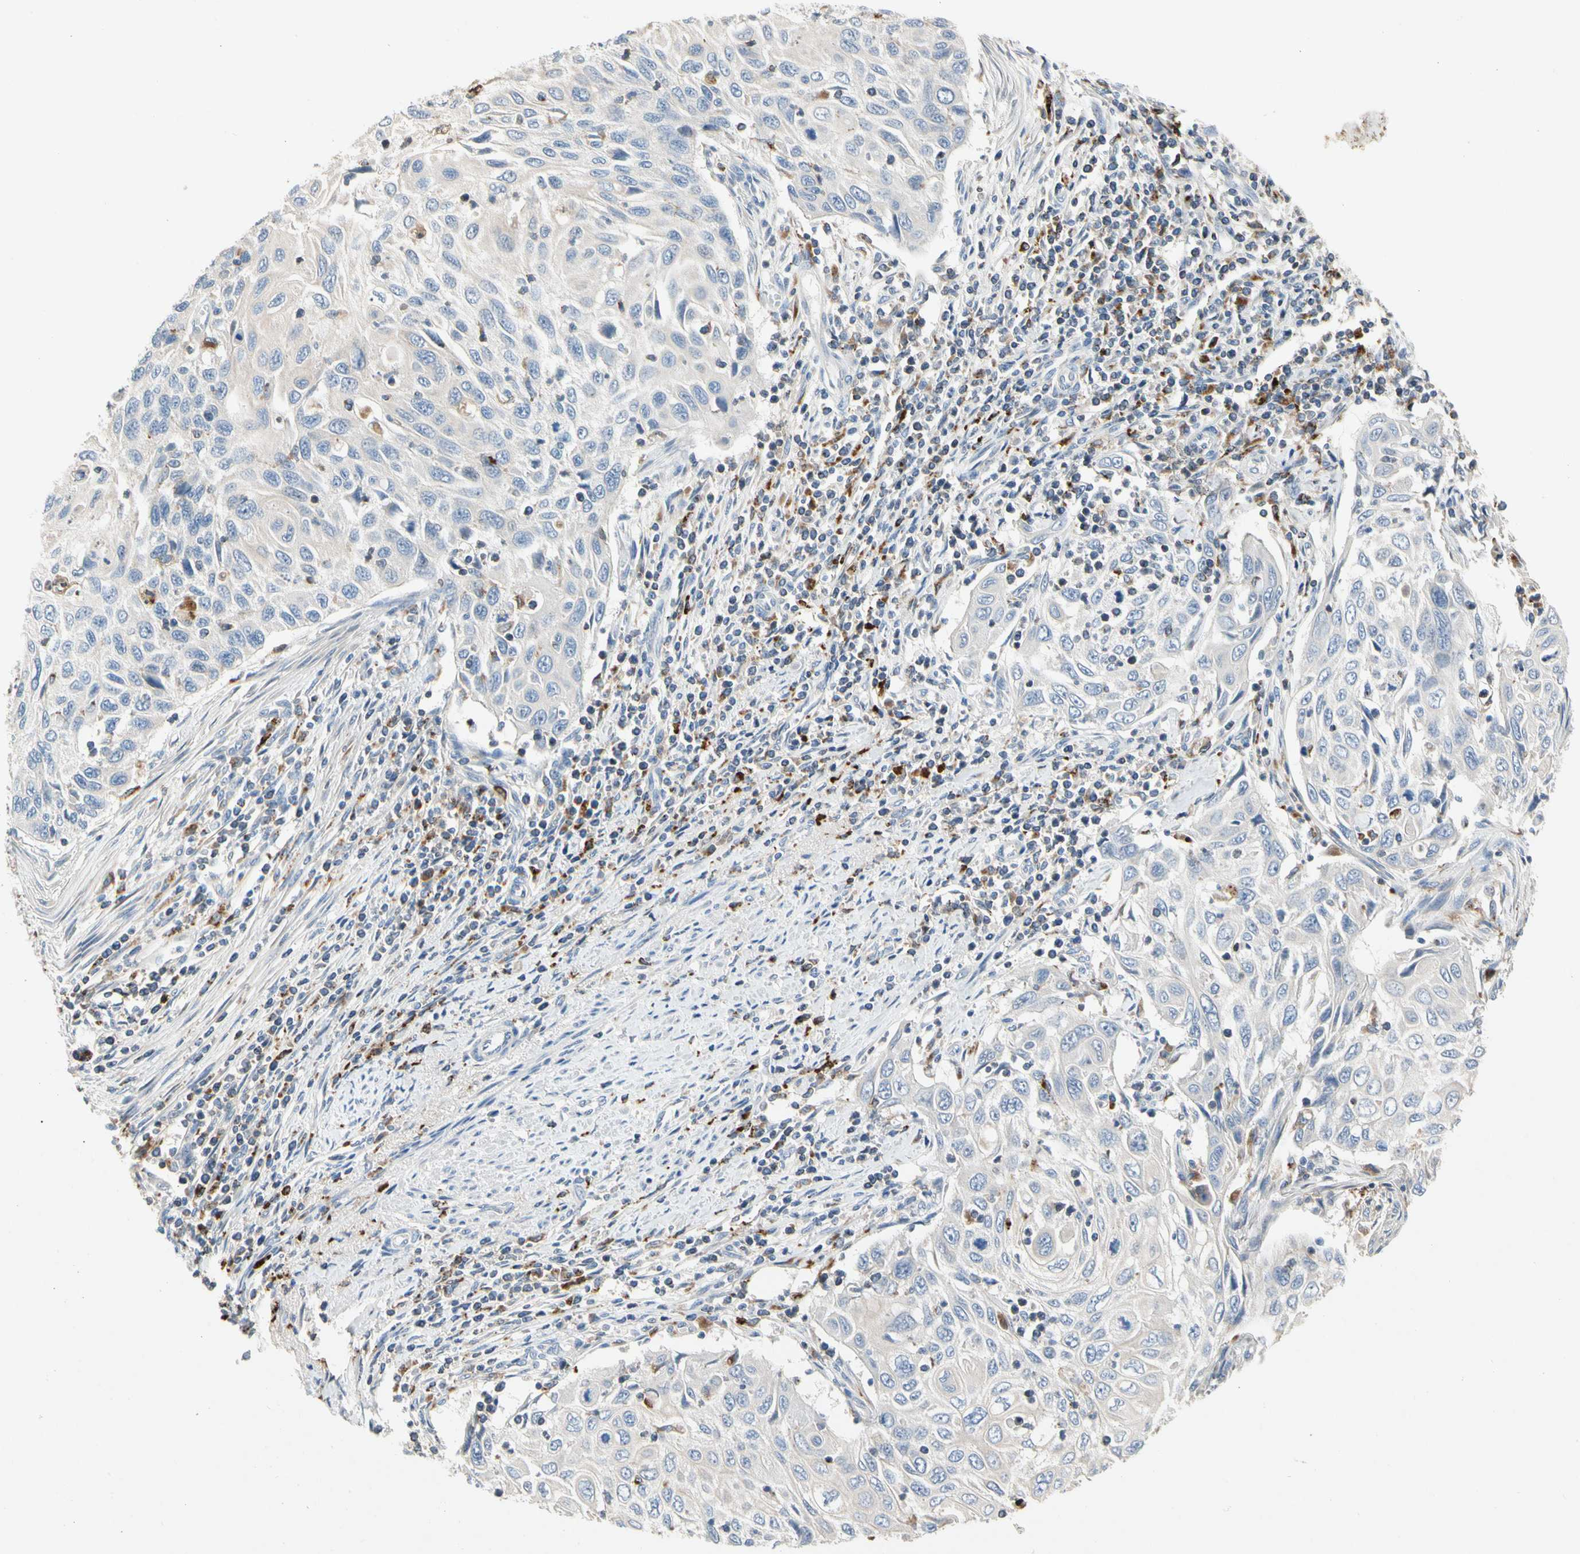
{"staining": {"intensity": "negative", "quantity": "none", "location": "none"}, "tissue": "cervical cancer", "cell_type": "Tumor cells", "image_type": "cancer", "snomed": [{"axis": "morphology", "description": "Squamous cell carcinoma, NOS"}, {"axis": "topography", "description": "Cervix"}], "caption": "Human squamous cell carcinoma (cervical) stained for a protein using immunohistochemistry (IHC) demonstrates no expression in tumor cells.", "gene": "ADA2", "patient": {"sex": "female", "age": 70}}